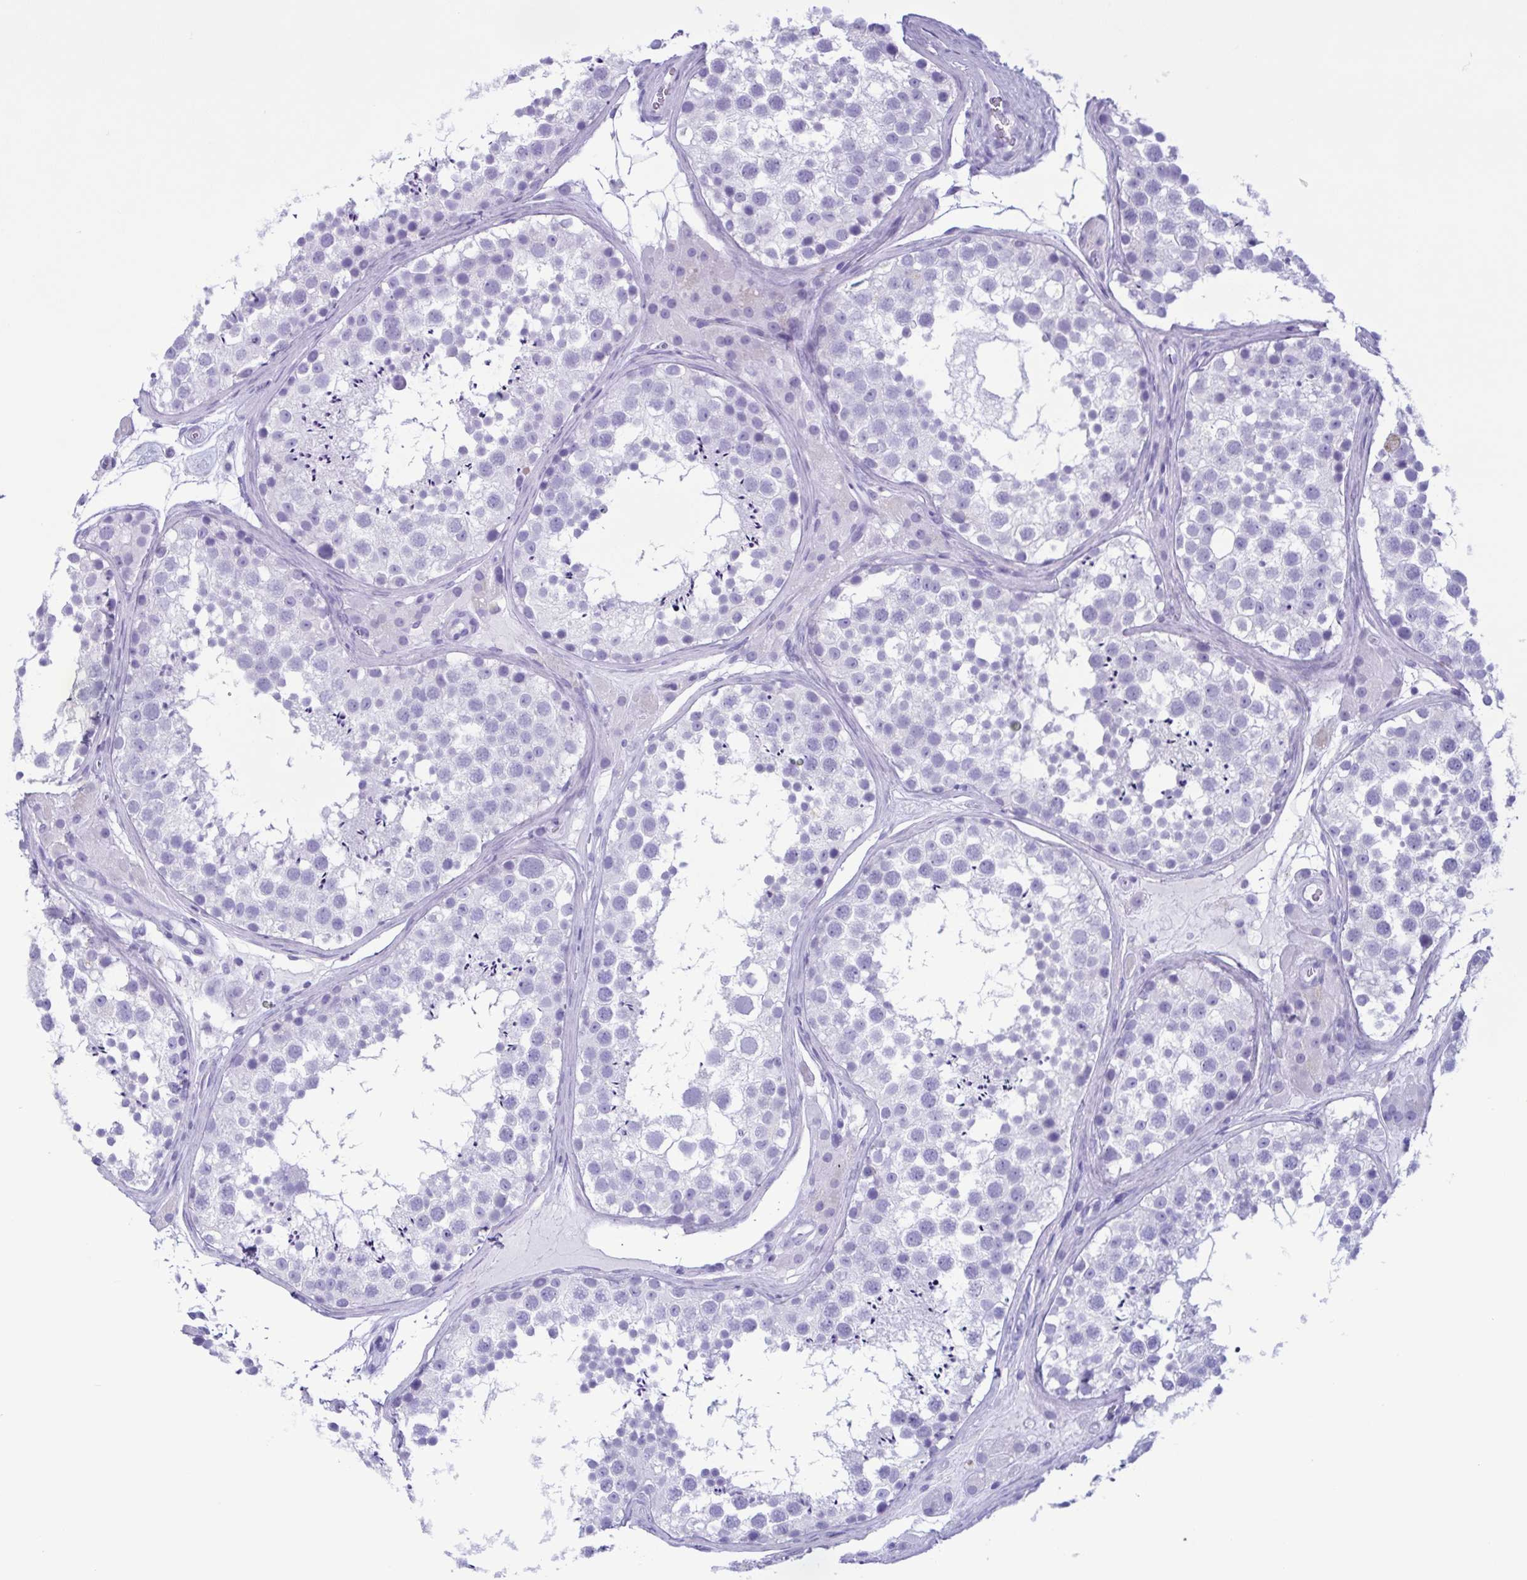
{"staining": {"intensity": "negative", "quantity": "none", "location": "none"}, "tissue": "testis", "cell_type": "Cells in seminiferous ducts", "image_type": "normal", "snomed": [{"axis": "morphology", "description": "Normal tissue, NOS"}, {"axis": "topography", "description": "Testis"}], "caption": "This is an immunohistochemistry micrograph of normal human testis. There is no staining in cells in seminiferous ducts.", "gene": "LTF", "patient": {"sex": "male", "age": 41}}